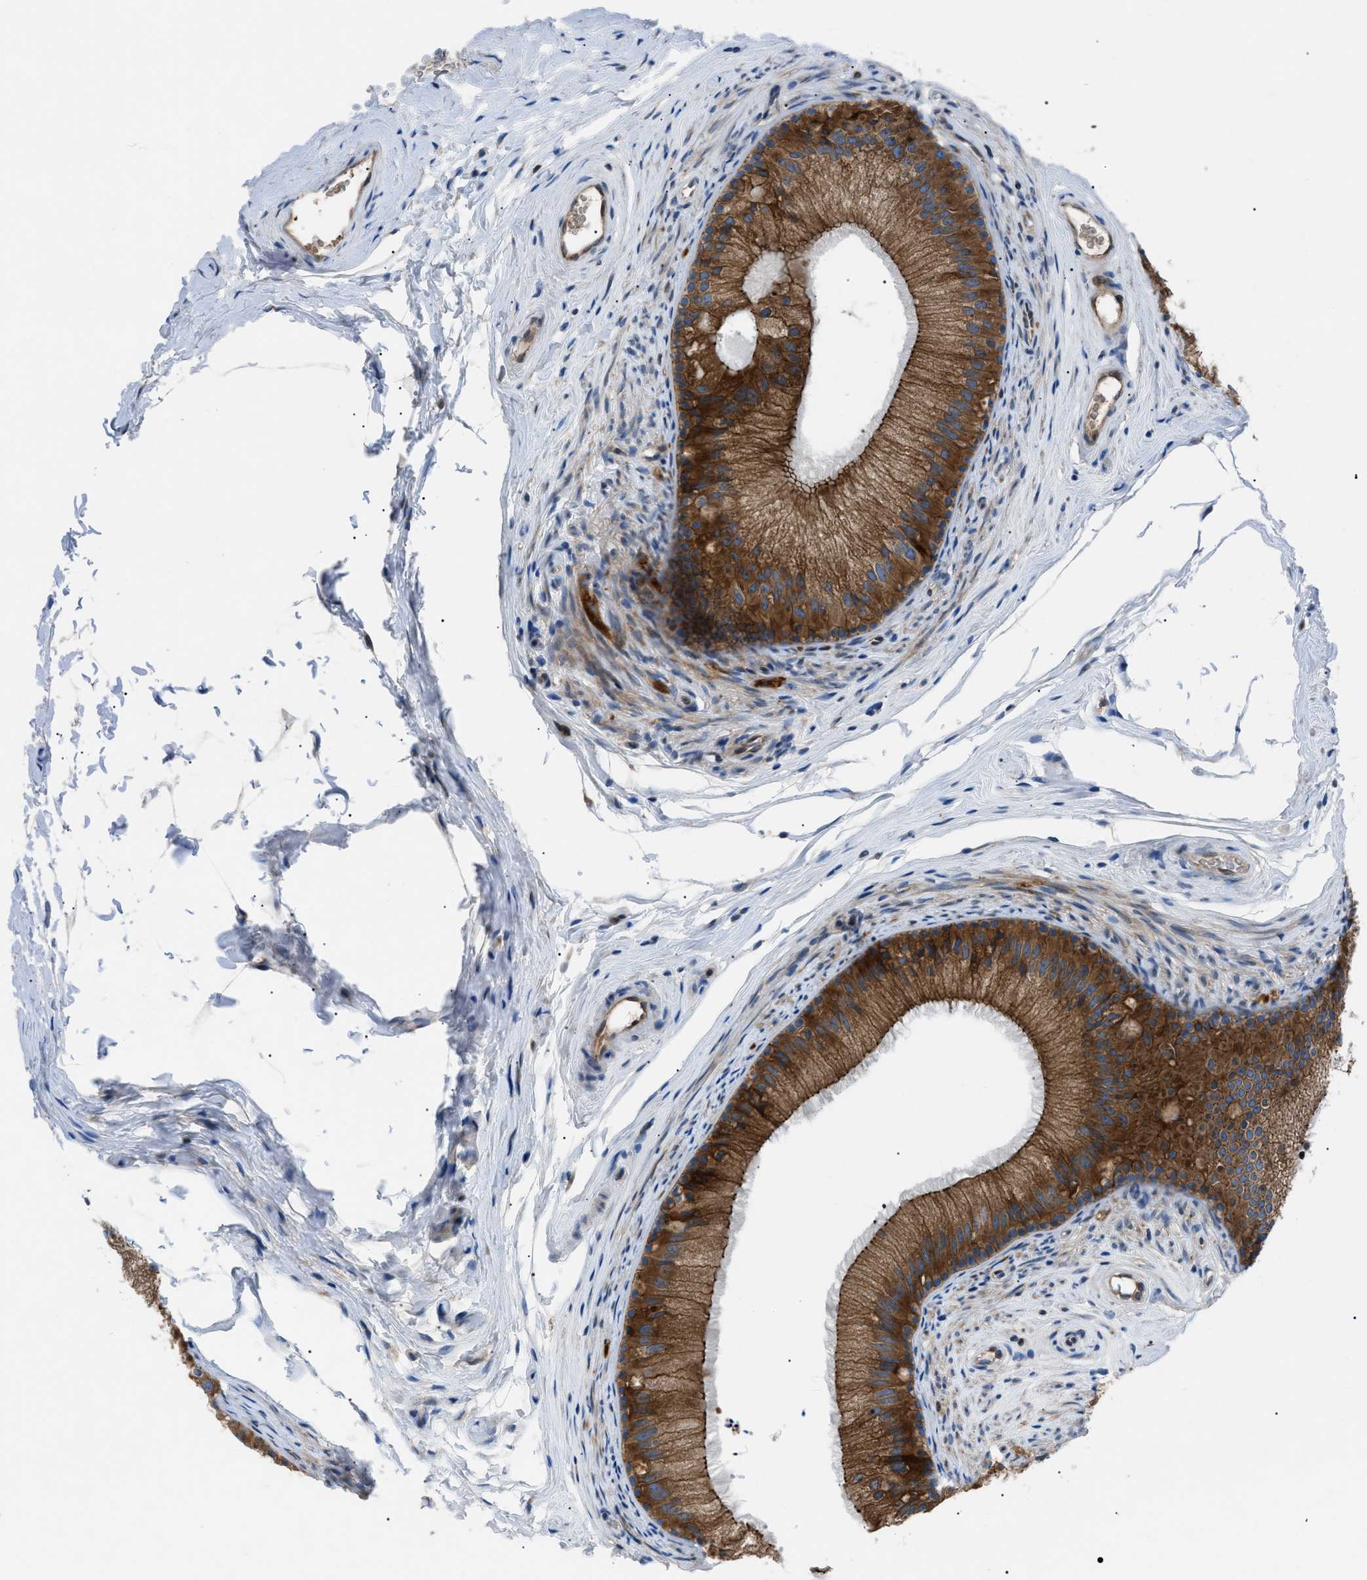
{"staining": {"intensity": "strong", "quantity": ">75%", "location": "cytoplasmic/membranous"}, "tissue": "epididymis", "cell_type": "Glandular cells", "image_type": "normal", "snomed": [{"axis": "morphology", "description": "Normal tissue, NOS"}, {"axis": "topography", "description": "Epididymis"}], "caption": "Immunohistochemistry (IHC) staining of benign epididymis, which demonstrates high levels of strong cytoplasmic/membranous expression in about >75% of glandular cells indicating strong cytoplasmic/membranous protein positivity. The staining was performed using DAB (brown) for protein detection and nuclei were counterstained in hematoxylin (blue).", "gene": "ZDHHC24", "patient": {"sex": "male", "age": 56}}